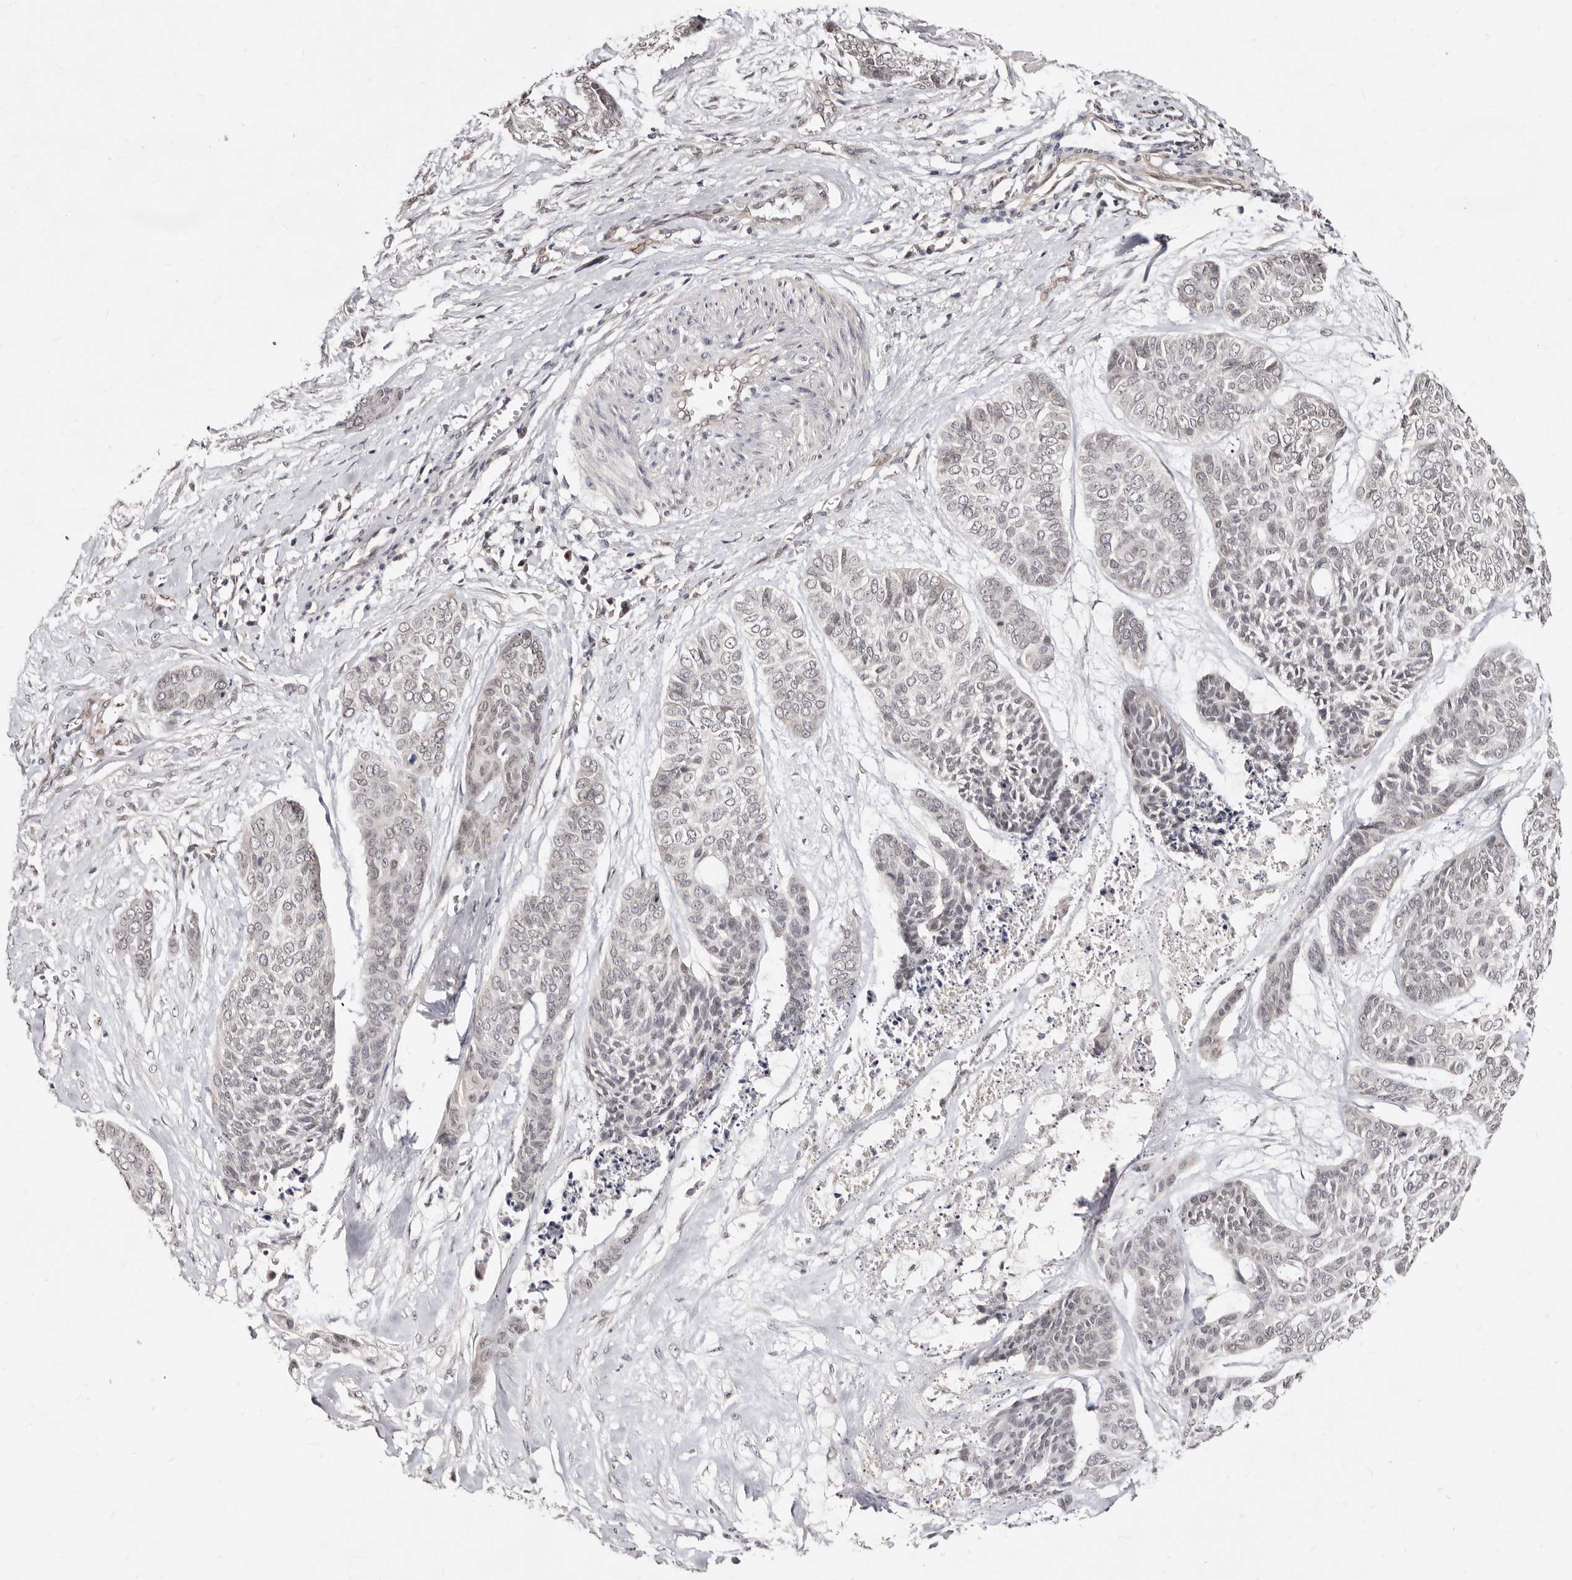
{"staining": {"intensity": "negative", "quantity": "none", "location": "none"}, "tissue": "skin cancer", "cell_type": "Tumor cells", "image_type": "cancer", "snomed": [{"axis": "morphology", "description": "Basal cell carcinoma"}, {"axis": "topography", "description": "Skin"}], "caption": "Skin cancer stained for a protein using immunohistochemistry (IHC) shows no positivity tumor cells.", "gene": "LCORL", "patient": {"sex": "female", "age": 64}}